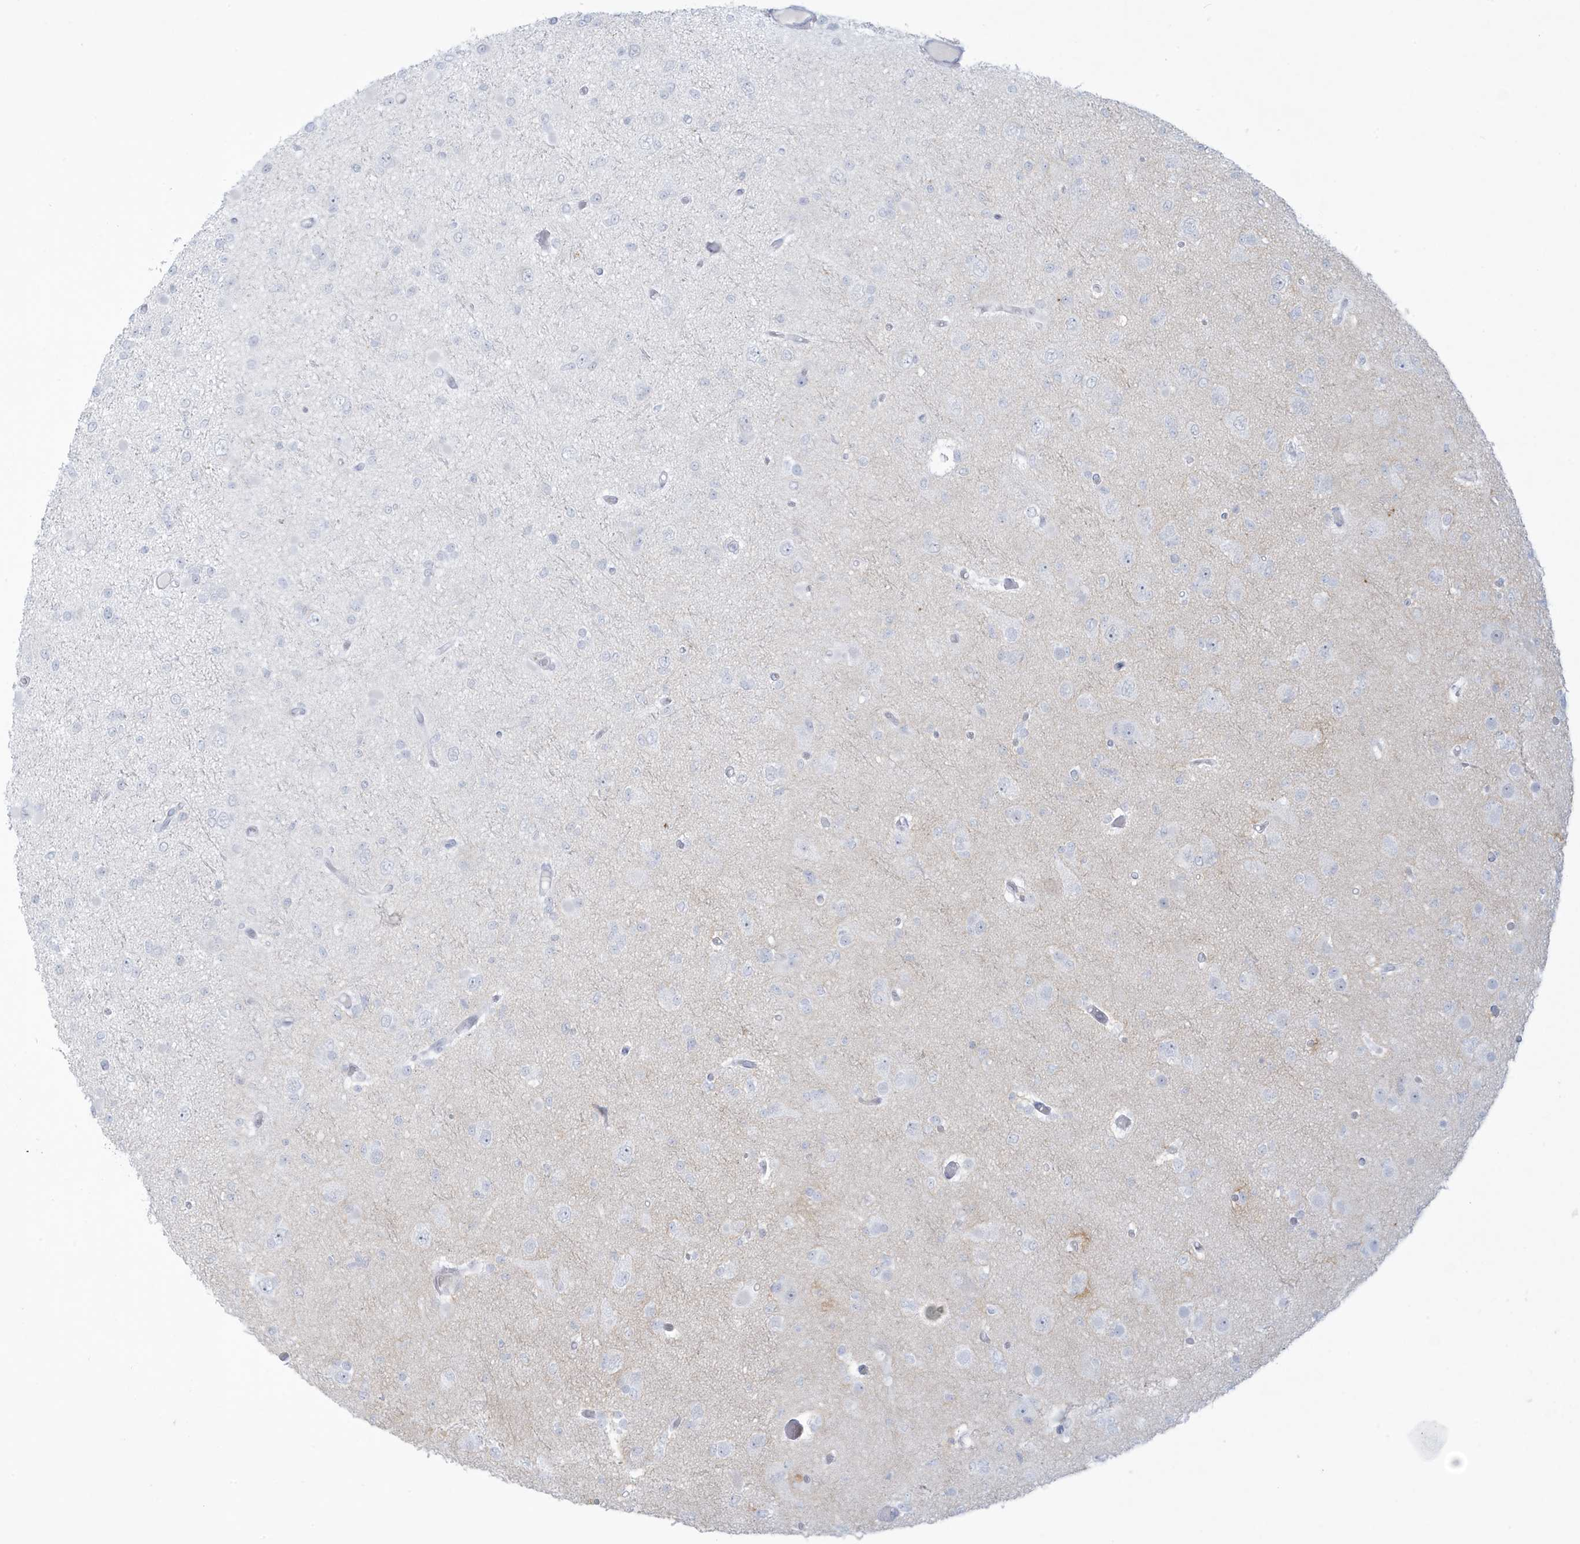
{"staining": {"intensity": "negative", "quantity": "none", "location": "none"}, "tissue": "glioma", "cell_type": "Tumor cells", "image_type": "cancer", "snomed": [{"axis": "morphology", "description": "Glioma, malignant, Low grade"}, {"axis": "topography", "description": "Brain"}], "caption": "Immunohistochemistry of human malignant glioma (low-grade) demonstrates no expression in tumor cells.", "gene": "HERC6", "patient": {"sex": "female", "age": 22}}